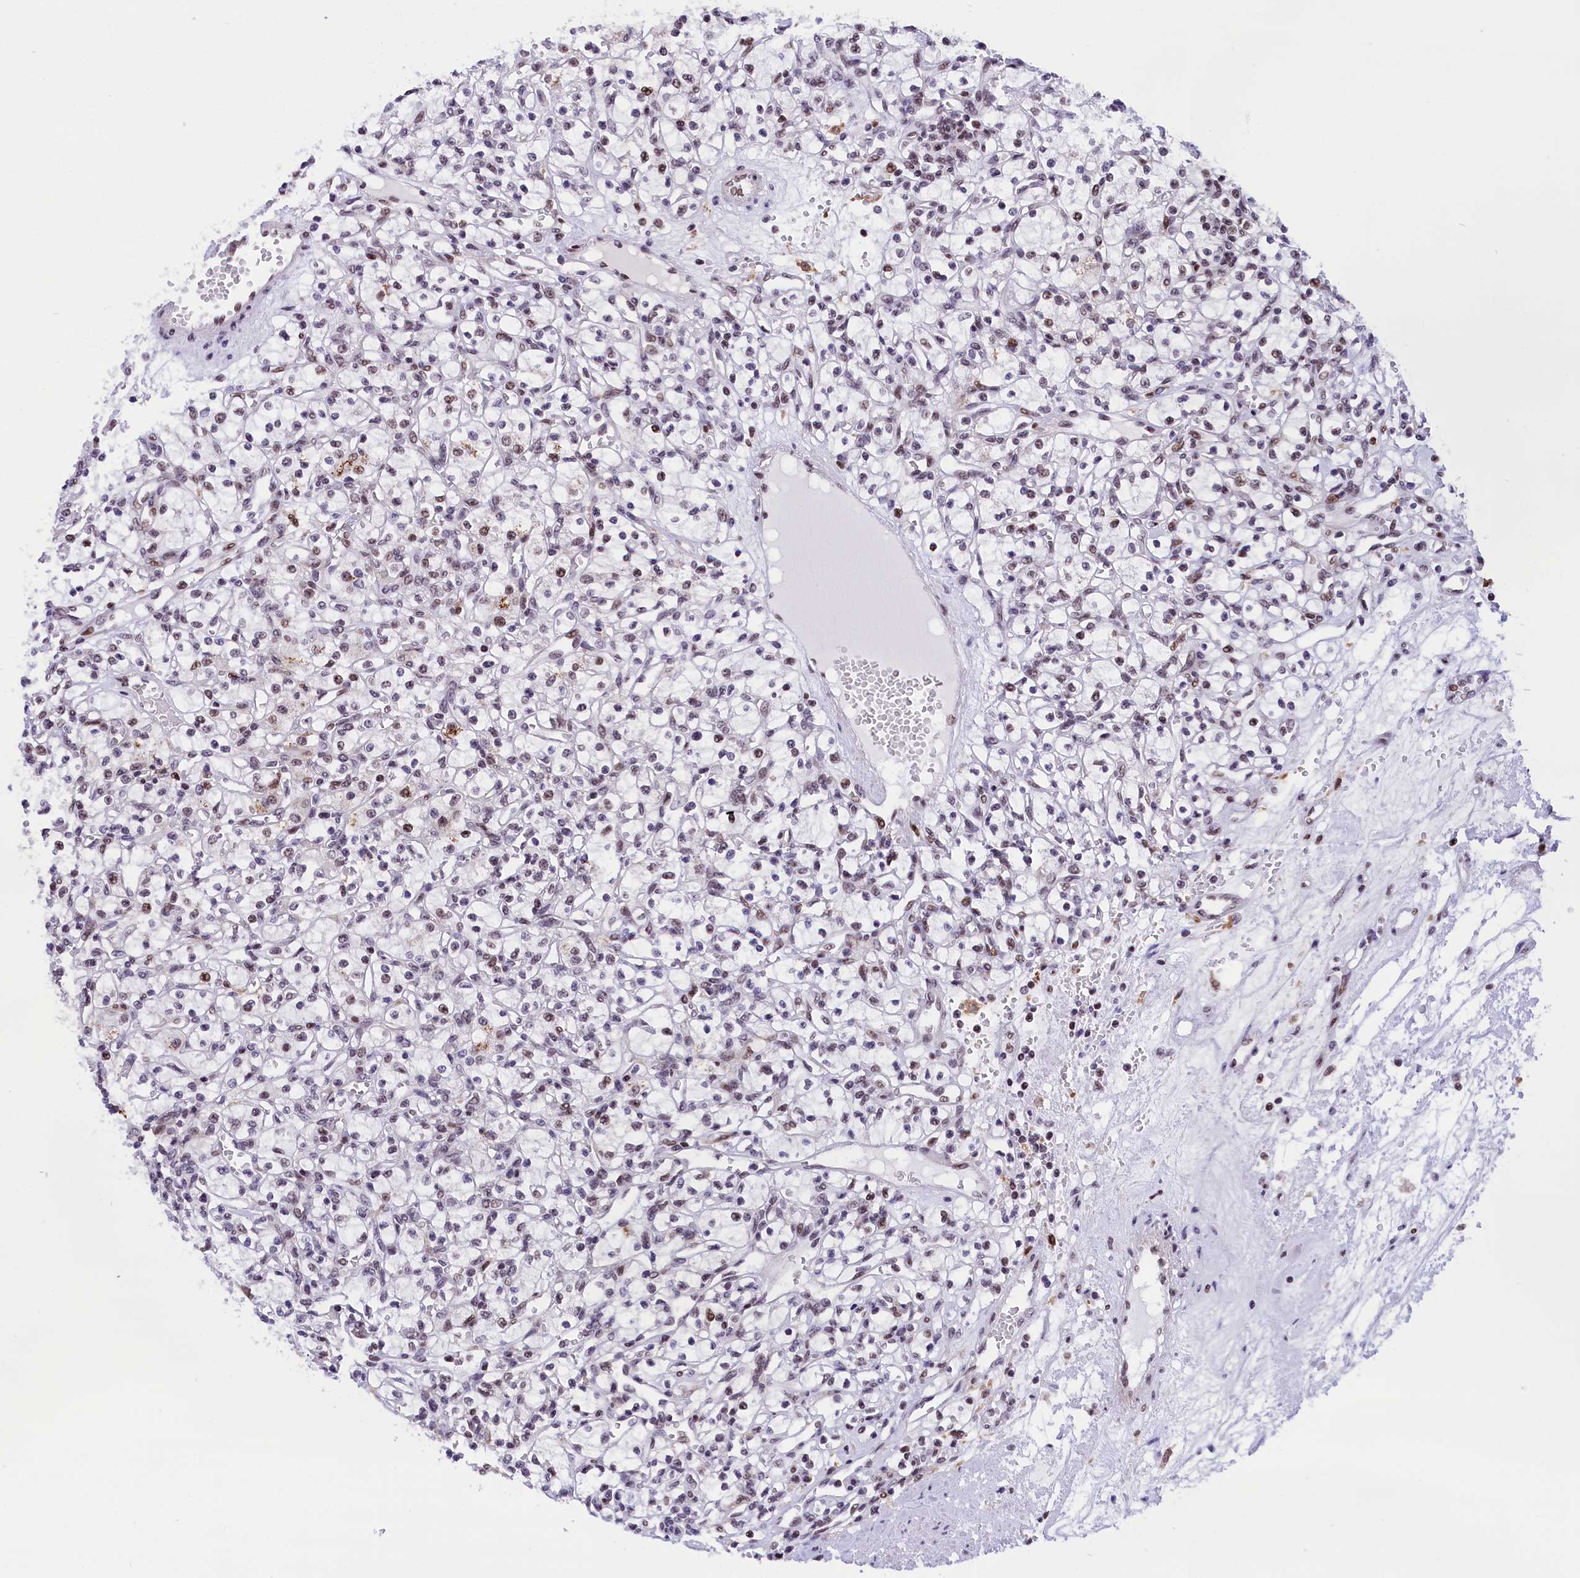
{"staining": {"intensity": "moderate", "quantity": "25%-75%", "location": "nuclear"}, "tissue": "renal cancer", "cell_type": "Tumor cells", "image_type": "cancer", "snomed": [{"axis": "morphology", "description": "Adenocarcinoma, NOS"}, {"axis": "topography", "description": "Kidney"}], "caption": "IHC photomicrograph of neoplastic tissue: renal cancer stained using immunohistochemistry (IHC) shows medium levels of moderate protein expression localized specifically in the nuclear of tumor cells, appearing as a nuclear brown color.", "gene": "CDYL2", "patient": {"sex": "female", "age": 59}}